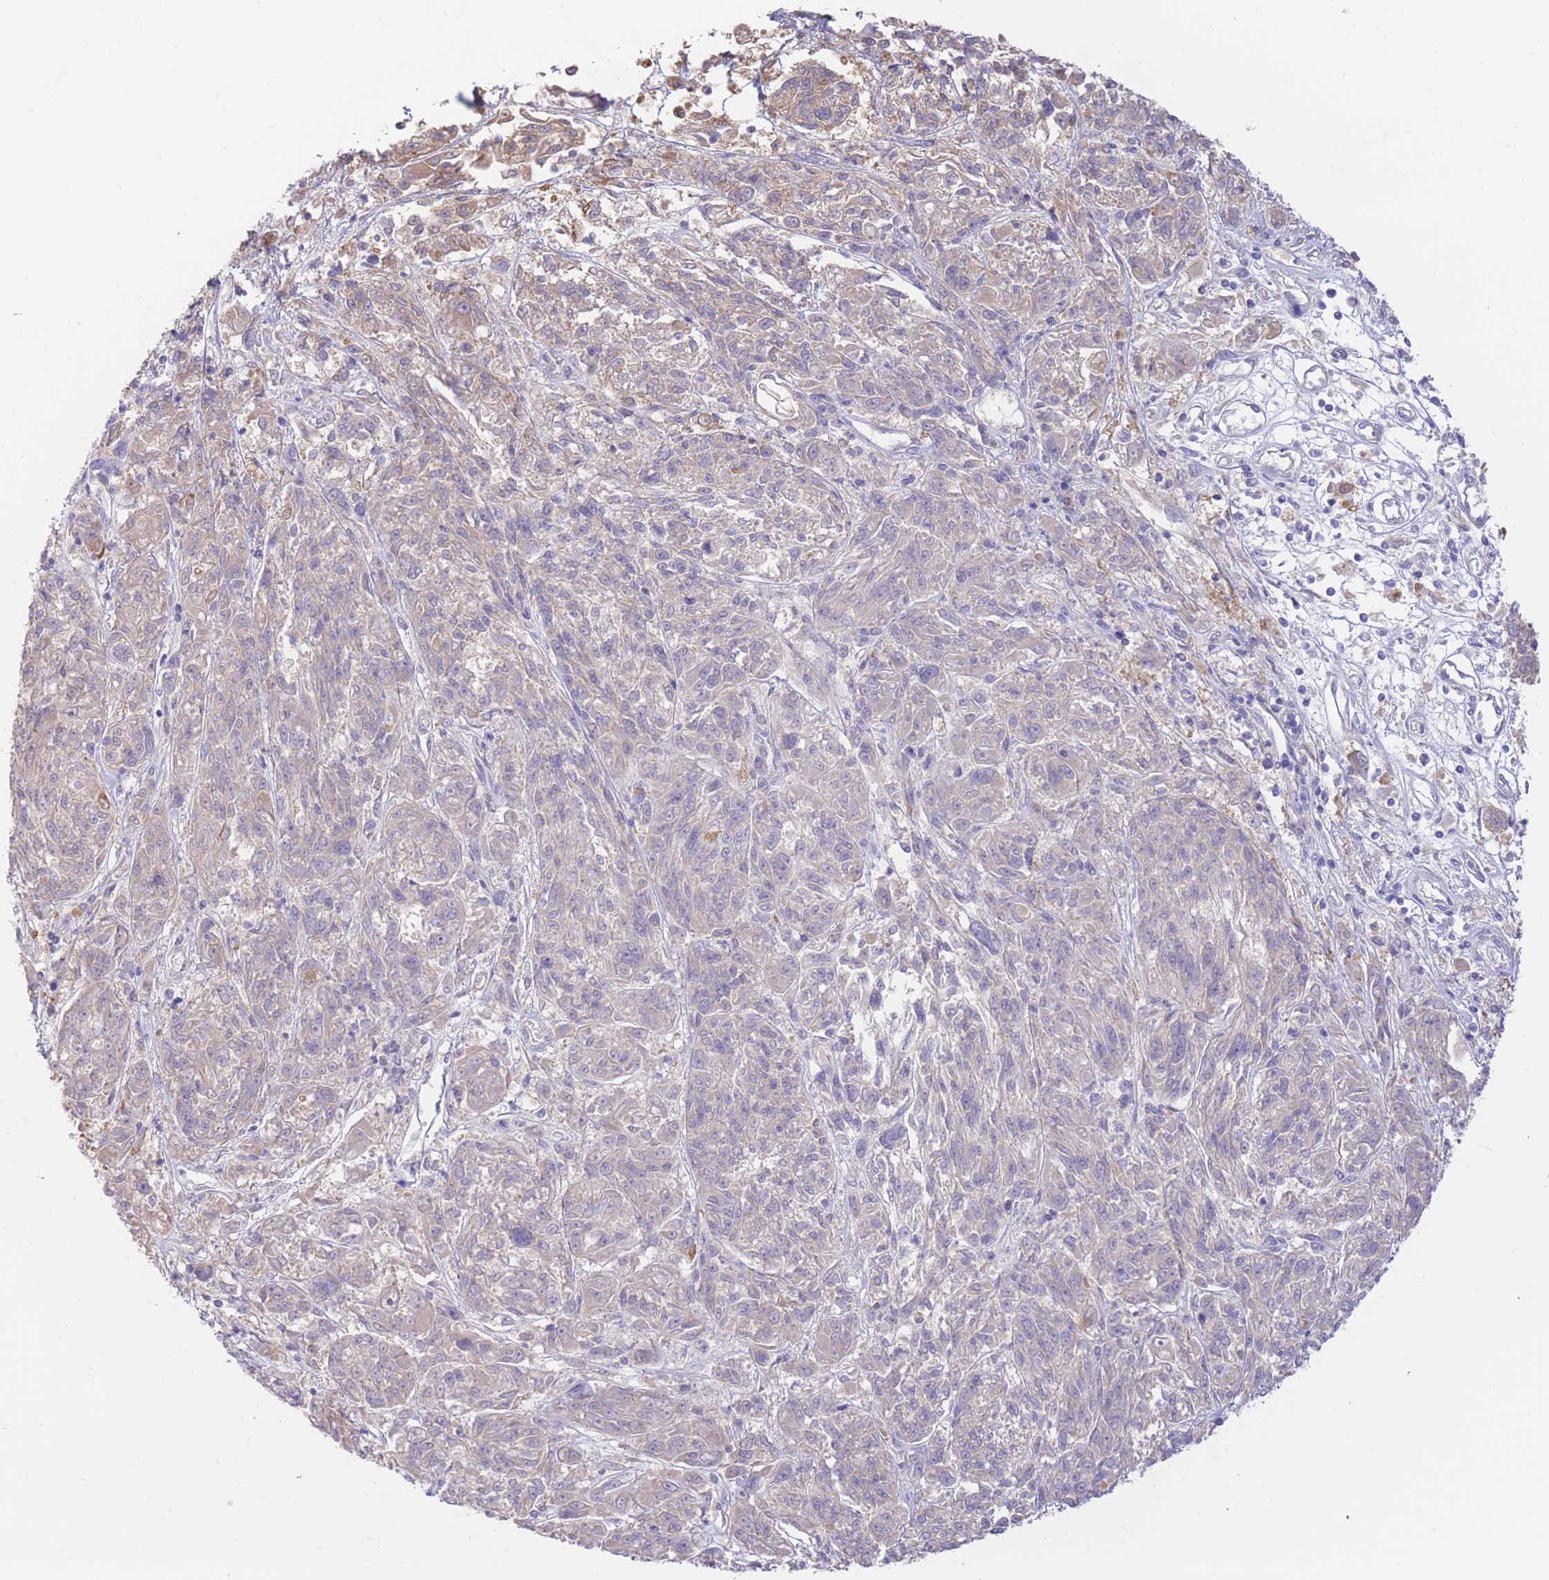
{"staining": {"intensity": "weak", "quantity": "25%-75%", "location": "cytoplasmic/membranous"}, "tissue": "melanoma", "cell_type": "Tumor cells", "image_type": "cancer", "snomed": [{"axis": "morphology", "description": "Malignant melanoma, NOS"}, {"axis": "topography", "description": "Skin"}], "caption": "Brown immunohistochemical staining in malignant melanoma displays weak cytoplasmic/membranous positivity in approximately 25%-75% of tumor cells.", "gene": "FAH", "patient": {"sex": "male", "age": 53}}